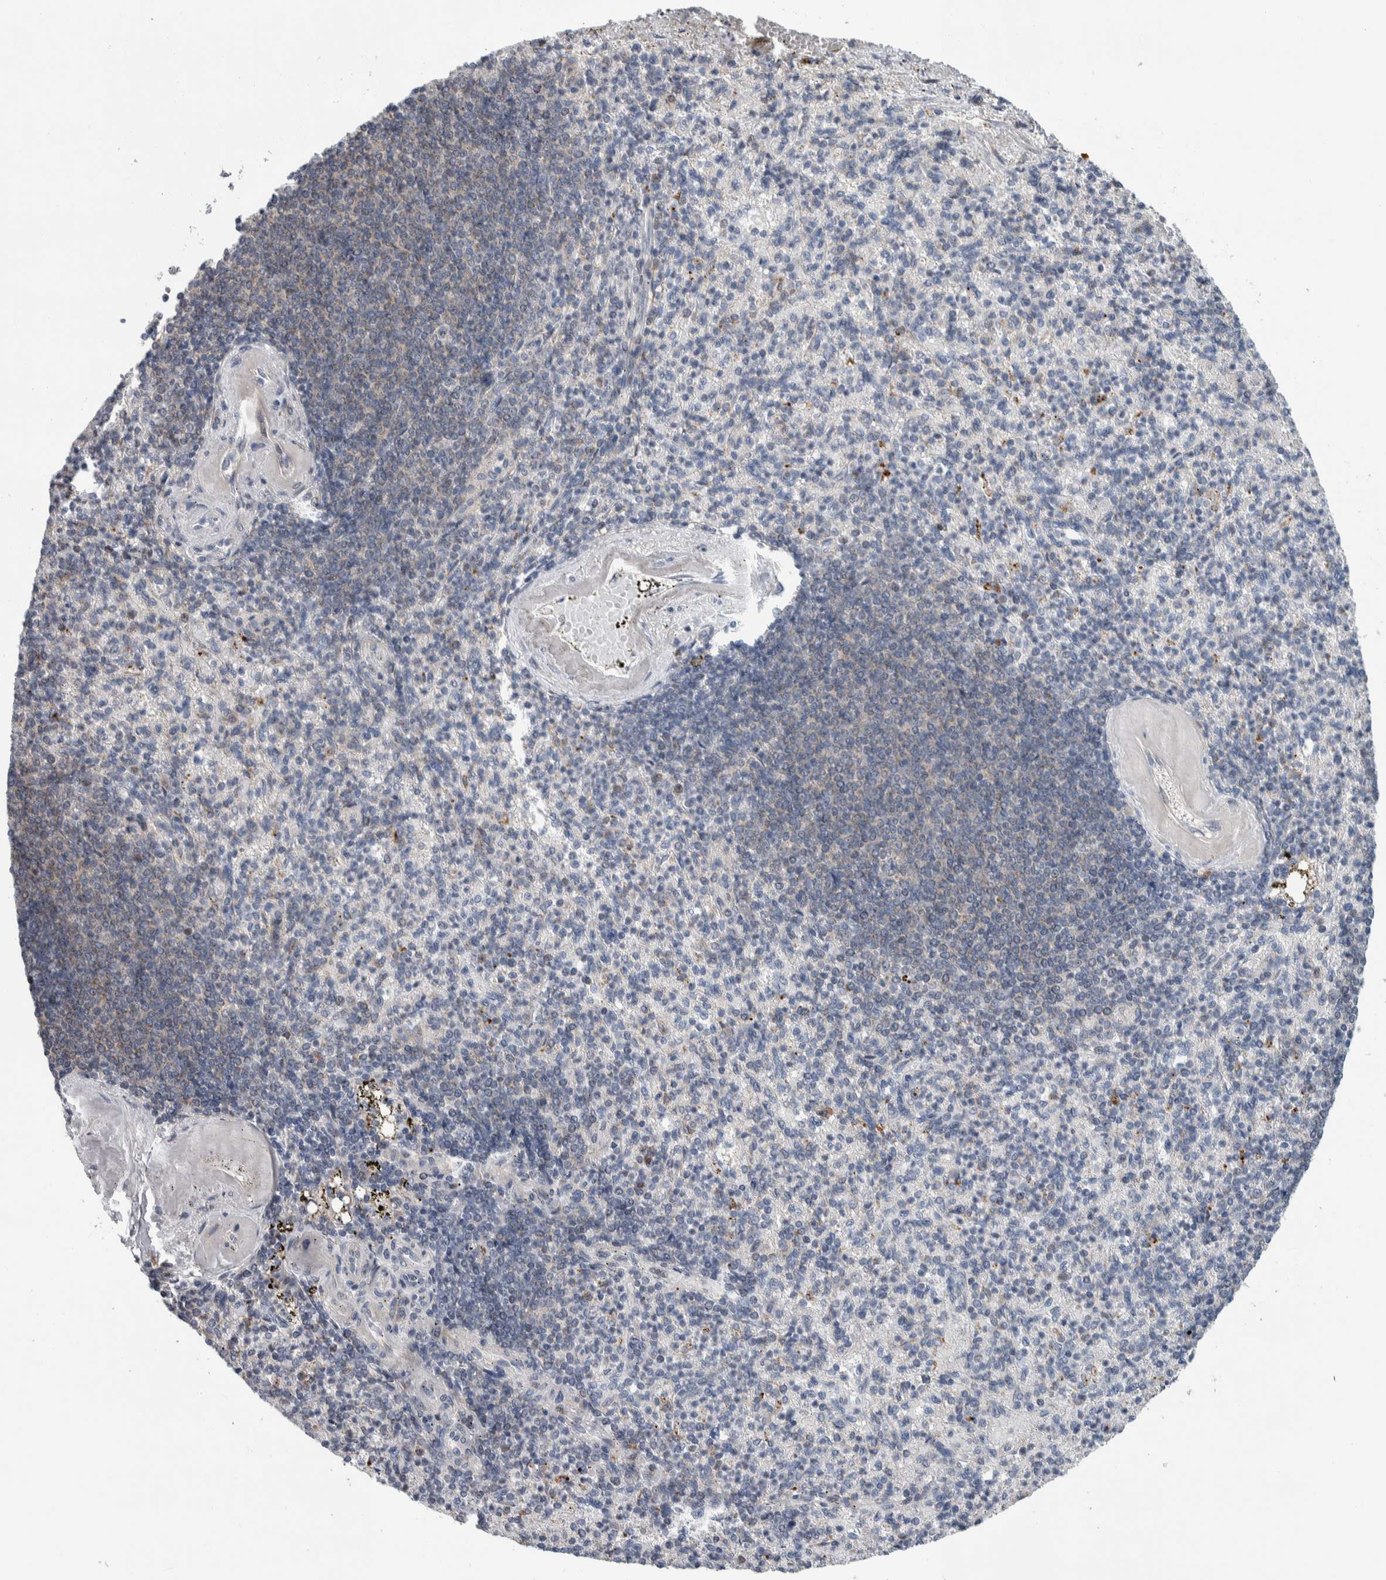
{"staining": {"intensity": "negative", "quantity": "none", "location": "none"}, "tissue": "spleen", "cell_type": "Cells in red pulp", "image_type": "normal", "snomed": [{"axis": "morphology", "description": "Normal tissue, NOS"}, {"axis": "topography", "description": "Spleen"}], "caption": "A histopathology image of human spleen is negative for staining in cells in red pulp. (Brightfield microscopy of DAB IHC at high magnification).", "gene": "PRRG4", "patient": {"sex": "female", "age": 74}}